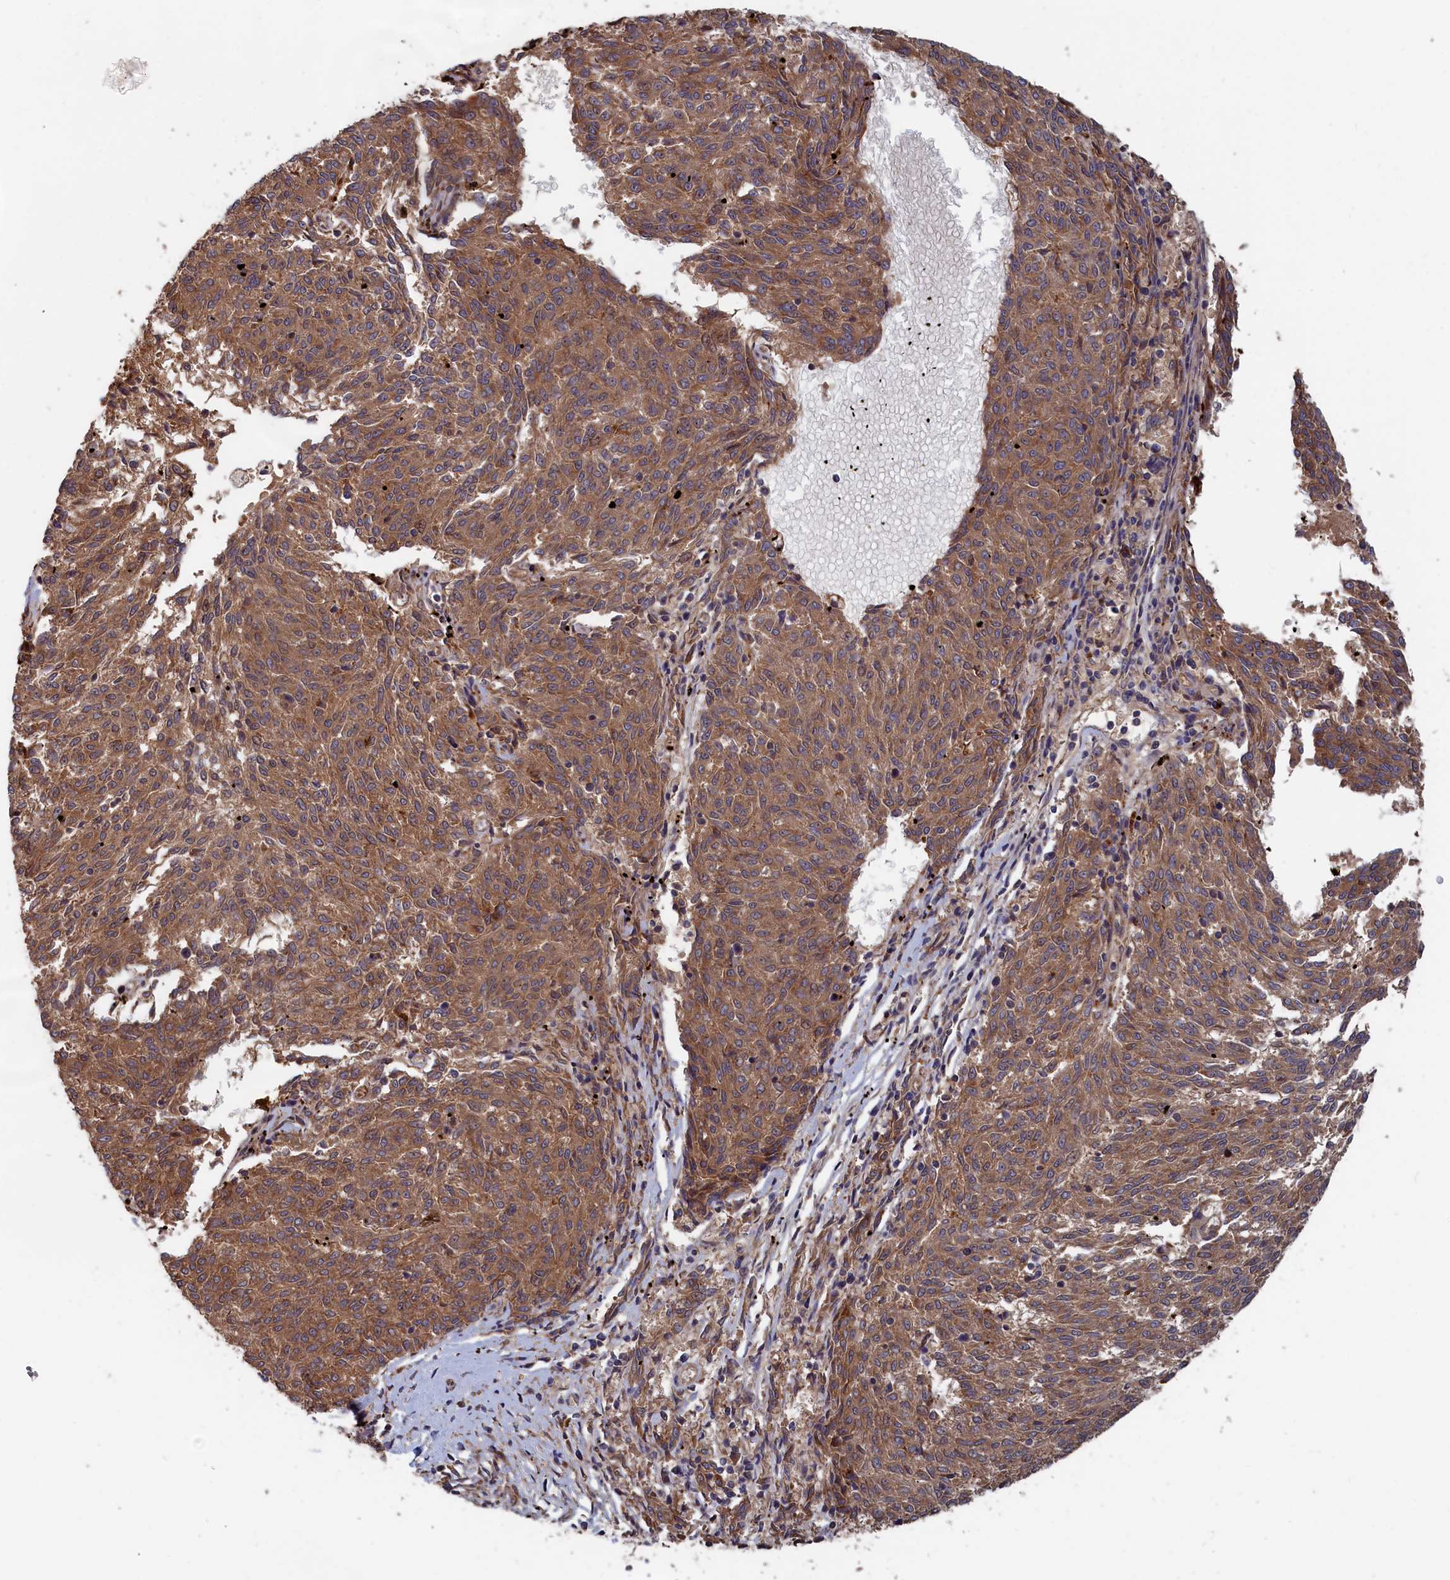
{"staining": {"intensity": "moderate", "quantity": ">75%", "location": "cytoplasmic/membranous"}, "tissue": "melanoma", "cell_type": "Tumor cells", "image_type": "cancer", "snomed": [{"axis": "morphology", "description": "Malignant melanoma, NOS"}, {"axis": "topography", "description": "Skin"}], "caption": "About >75% of tumor cells in malignant melanoma exhibit moderate cytoplasmic/membranous protein expression as visualized by brown immunohistochemical staining.", "gene": "TRAPPC2L", "patient": {"sex": "female", "age": 72}}